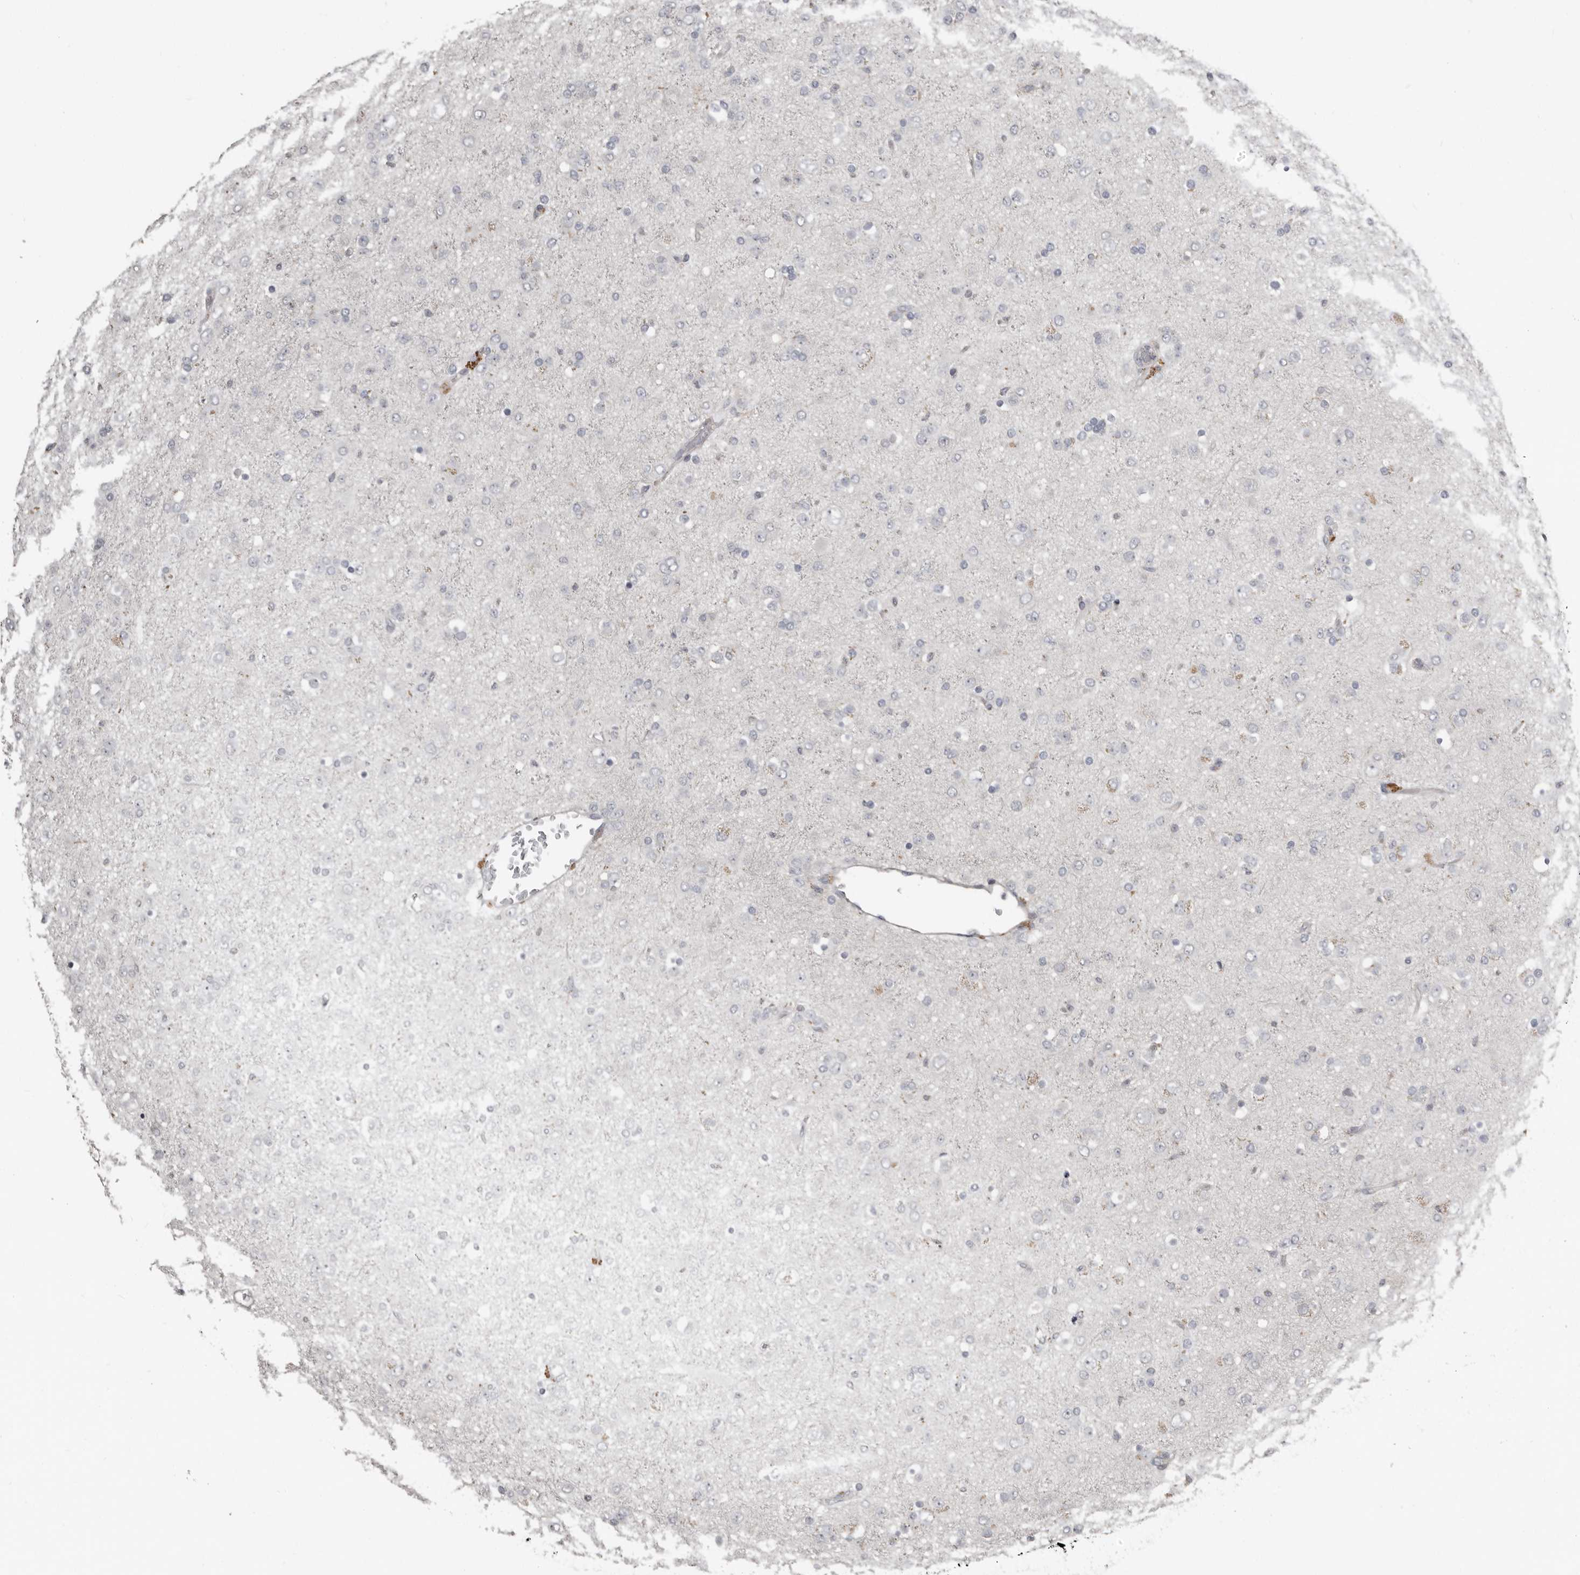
{"staining": {"intensity": "negative", "quantity": "none", "location": "none"}, "tissue": "glioma", "cell_type": "Tumor cells", "image_type": "cancer", "snomed": [{"axis": "morphology", "description": "Glioma, malignant, Low grade"}, {"axis": "topography", "description": "Brain"}], "caption": "Tumor cells show no significant expression in low-grade glioma (malignant).", "gene": "KCNJ8", "patient": {"sex": "male", "age": 65}}